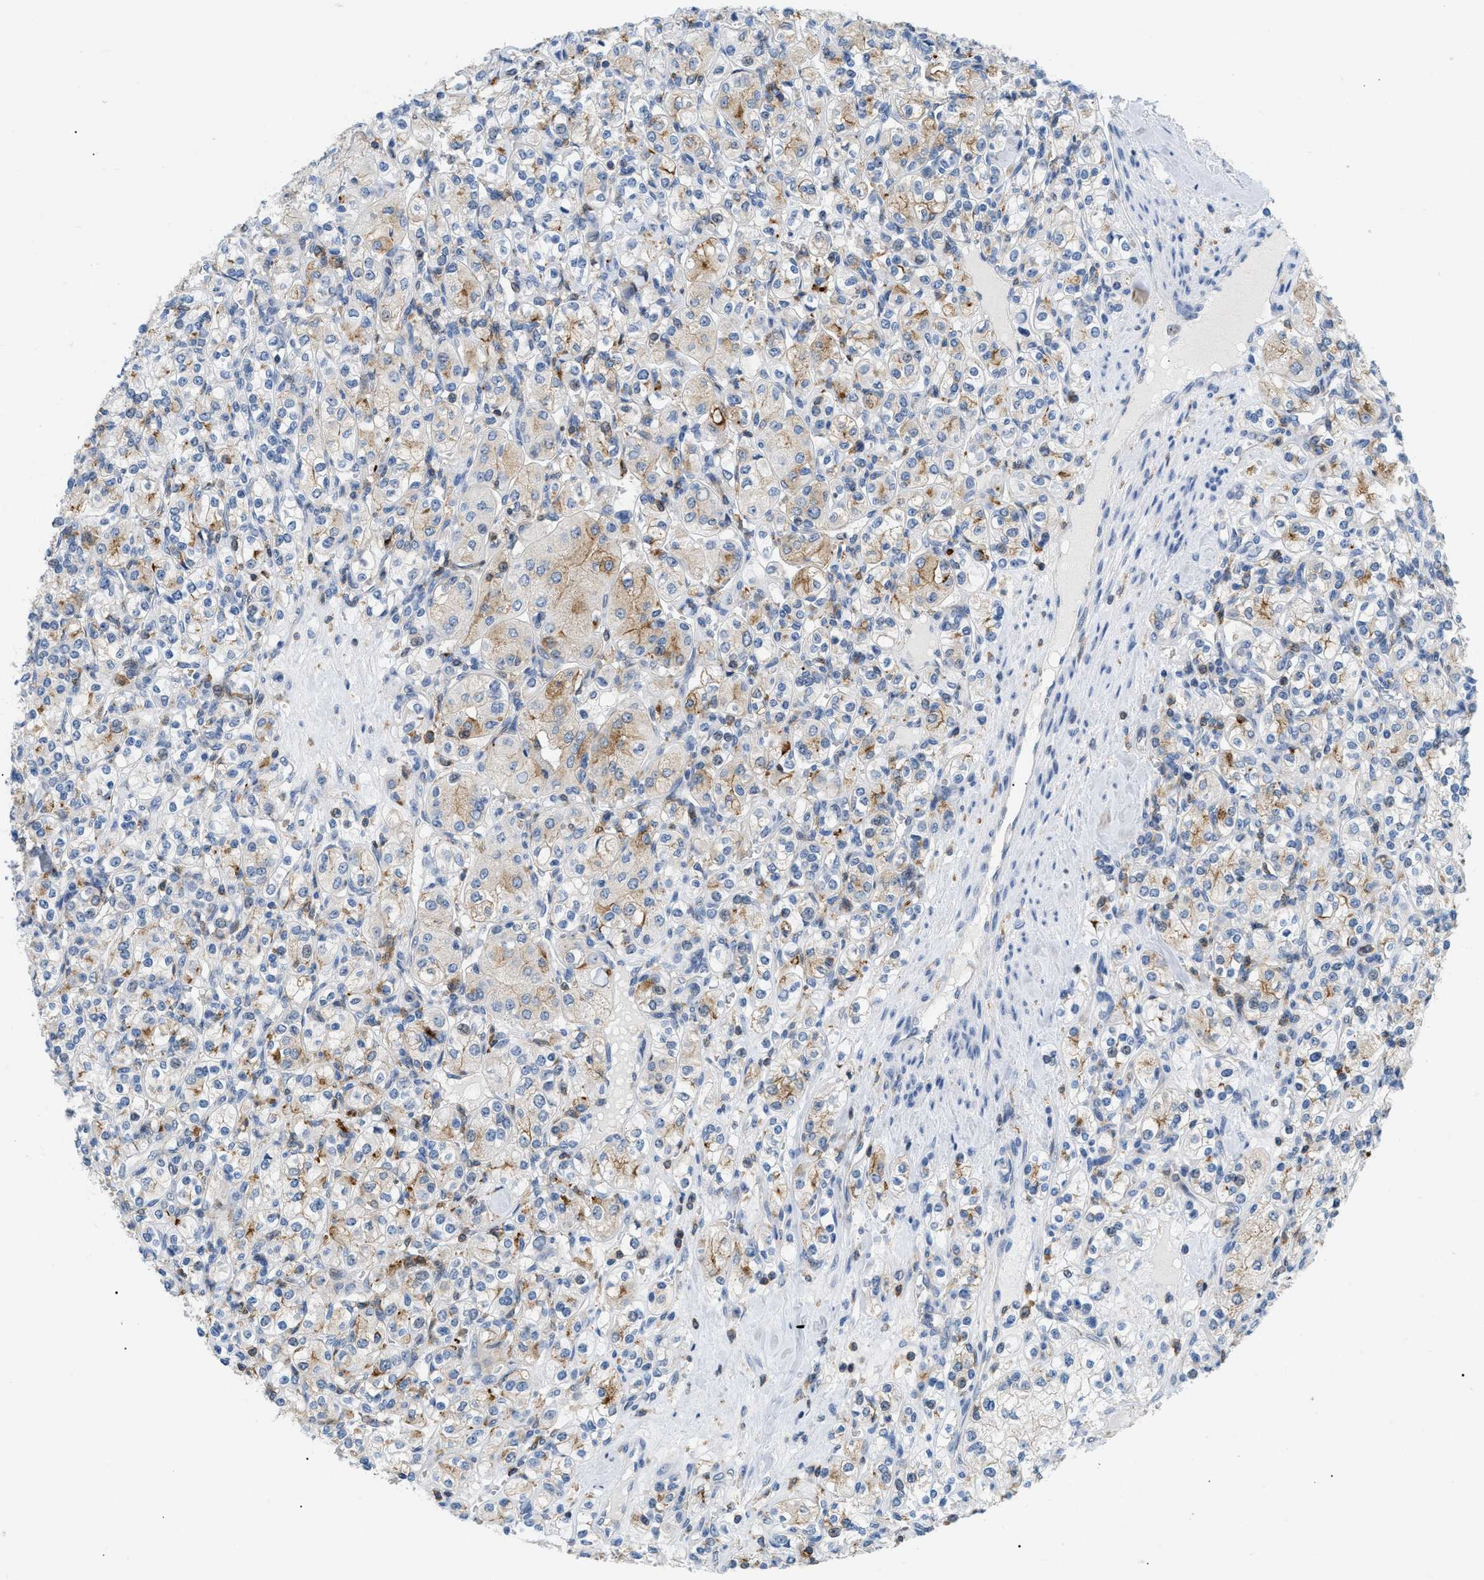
{"staining": {"intensity": "weak", "quantity": "<25%", "location": "cytoplasmic/membranous"}, "tissue": "renal cancer", "cell_type": "Tumor cells", "image_type": "cancer", "snomed": [{"axis": "morphology", "description": "Adenocarcinoma, NOS"}, {"axis": "topography", "description": "Kidney"}], "caption": "High power microscopy photomicrograph of an immunohistochemistry (IHC) histopathology image of adenocarcinoma (renal), revealing no significant staining in tumor cells.", "gene": "INPP5D", "patient": {"sex": "male", "age": 77}}